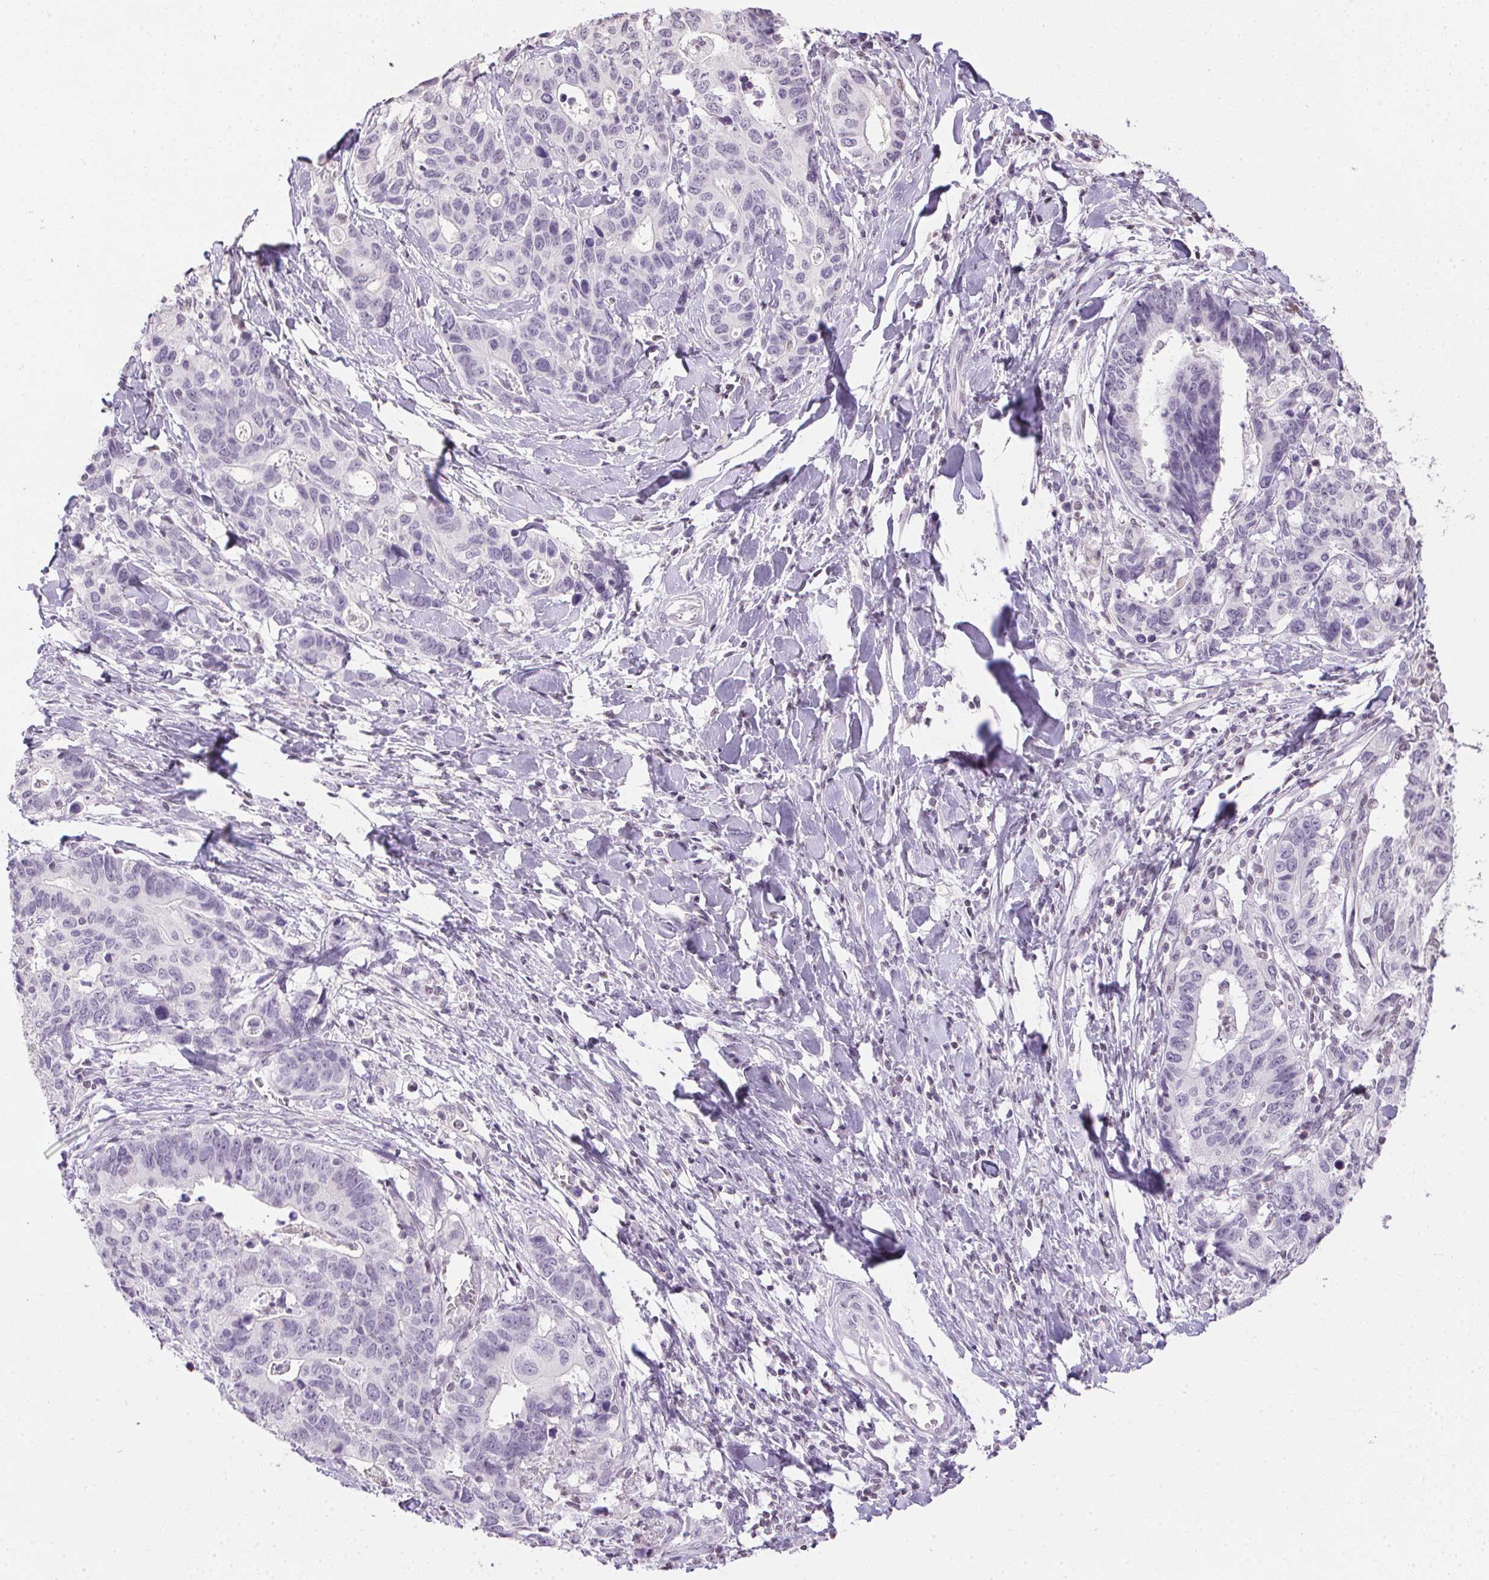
{"staining": {"intensity": "negative", "quantity": "none", "location": "none"}, "tissue": "stomach cancer", "cell_type": "Tumor cells", "image_type": "cancer", "snomed": [{"axis": "morphology", "description": "Adenocarcinoma, NOS"}, {"axis": "topography", "description": "Stomach, upper"}], "caption": "An image of human stomach cancer (adenocarcinoma) is negative for staining in tumor cells. (DAB (3,3'-diaminobenzidine) IHC, high magnification).", "gene": "PRL", "patient": {"sex": "female", "age": 67}}